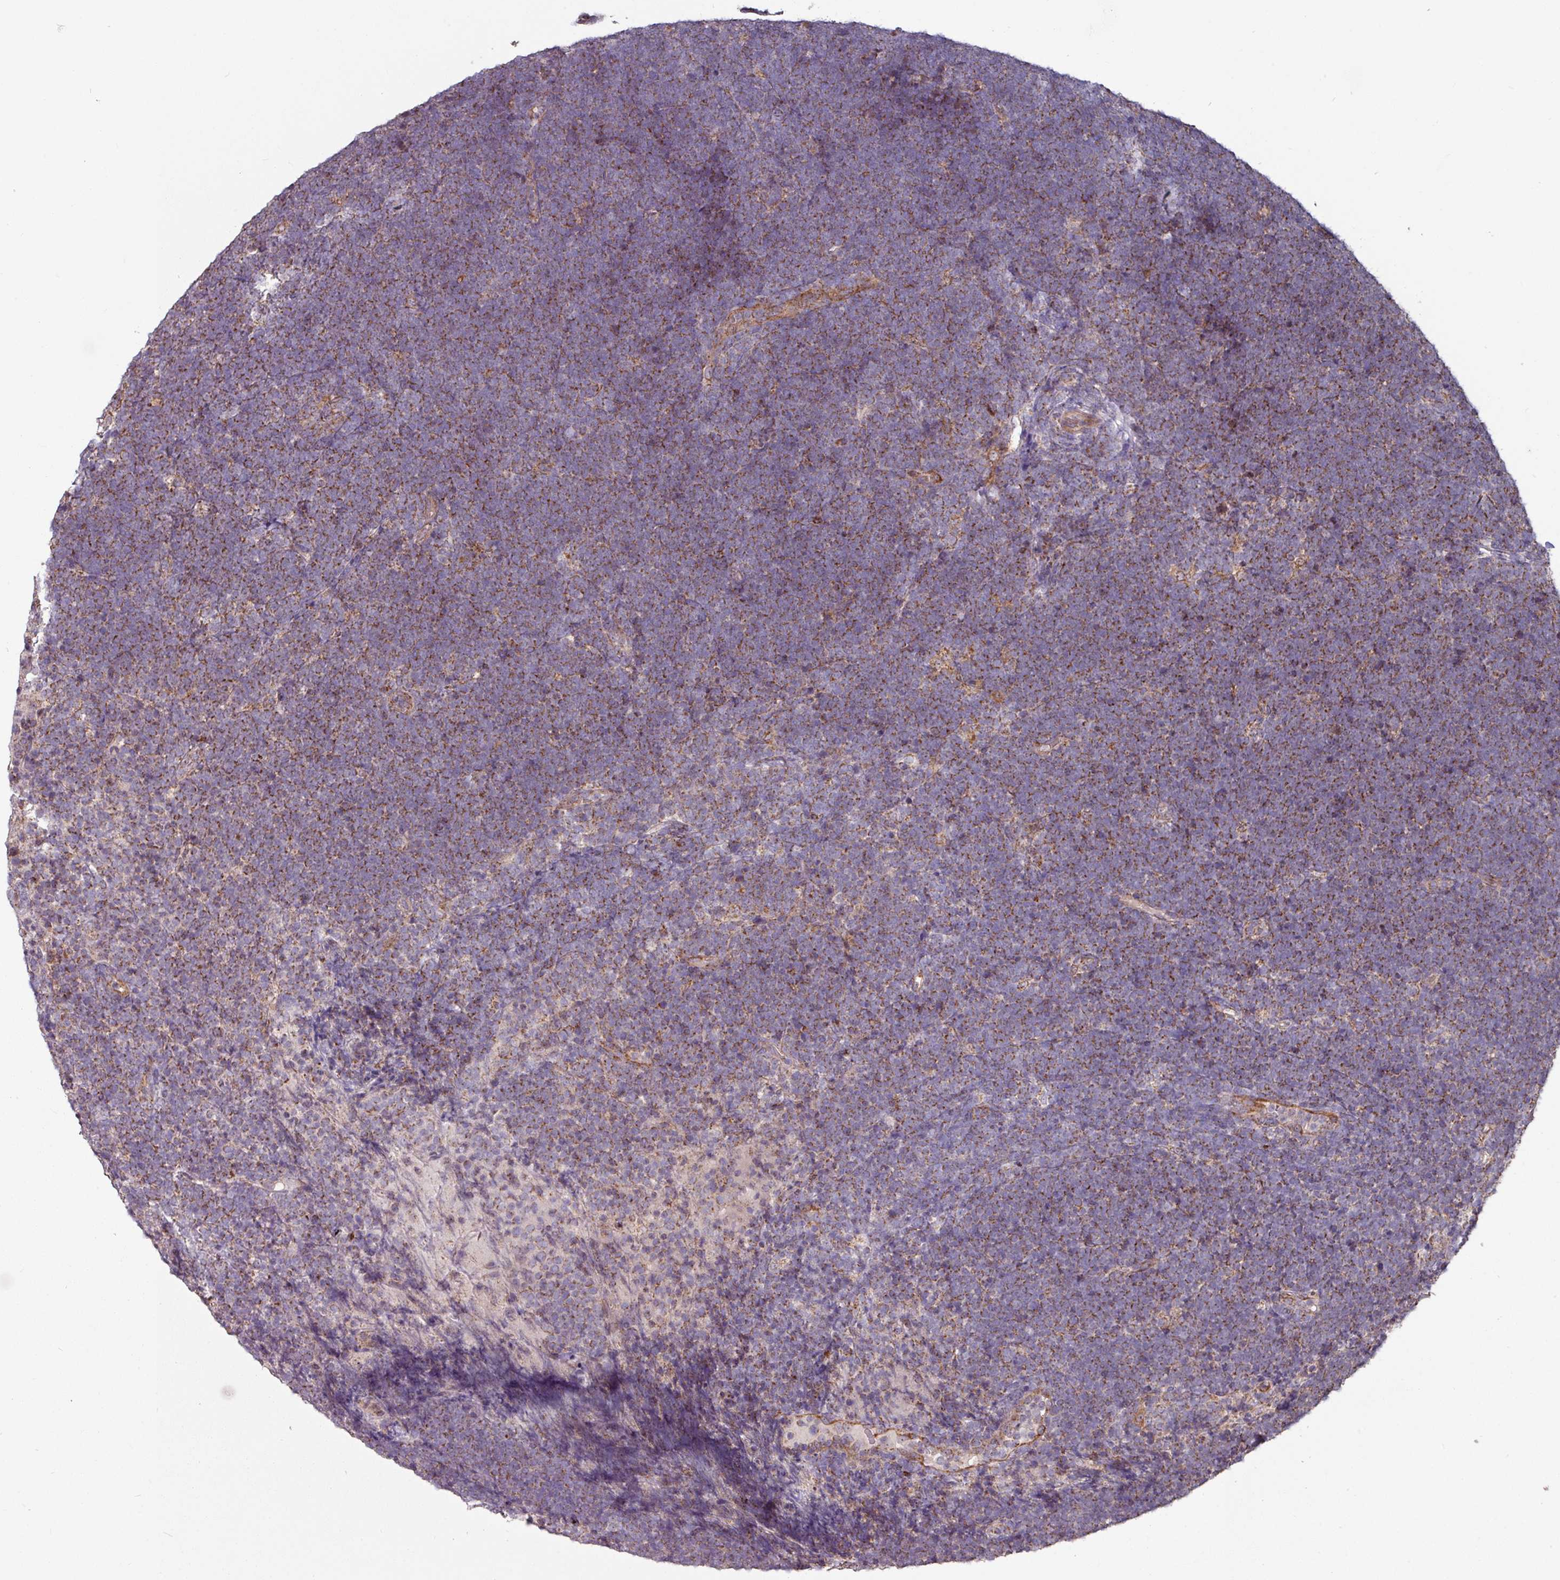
{"staining": {"intensity": "moderate", "quantity": "25%-75%", "location": "cytoplasmic/membranous"}, "tissue": "lymphoma", "cell_type": "Tumor cells", "image_type": "cancer", "snomed": [{"axis": "morphology", "description": "Malignant lymphoma, non-Hodgkin's type, High grade"}, {"axis": "topography", "description": "Lymph node"}], "caption": "Protein staining by immunohistochemistry (IHC) shows moderate cytoplasmic/membranous positivity in about 25%-75% of tumor cells in malignant lymphoma, non-Hodgkin's type (high-grade).", "gene": "OR2D3", "patient": {"sex": "male", "age": 13}}